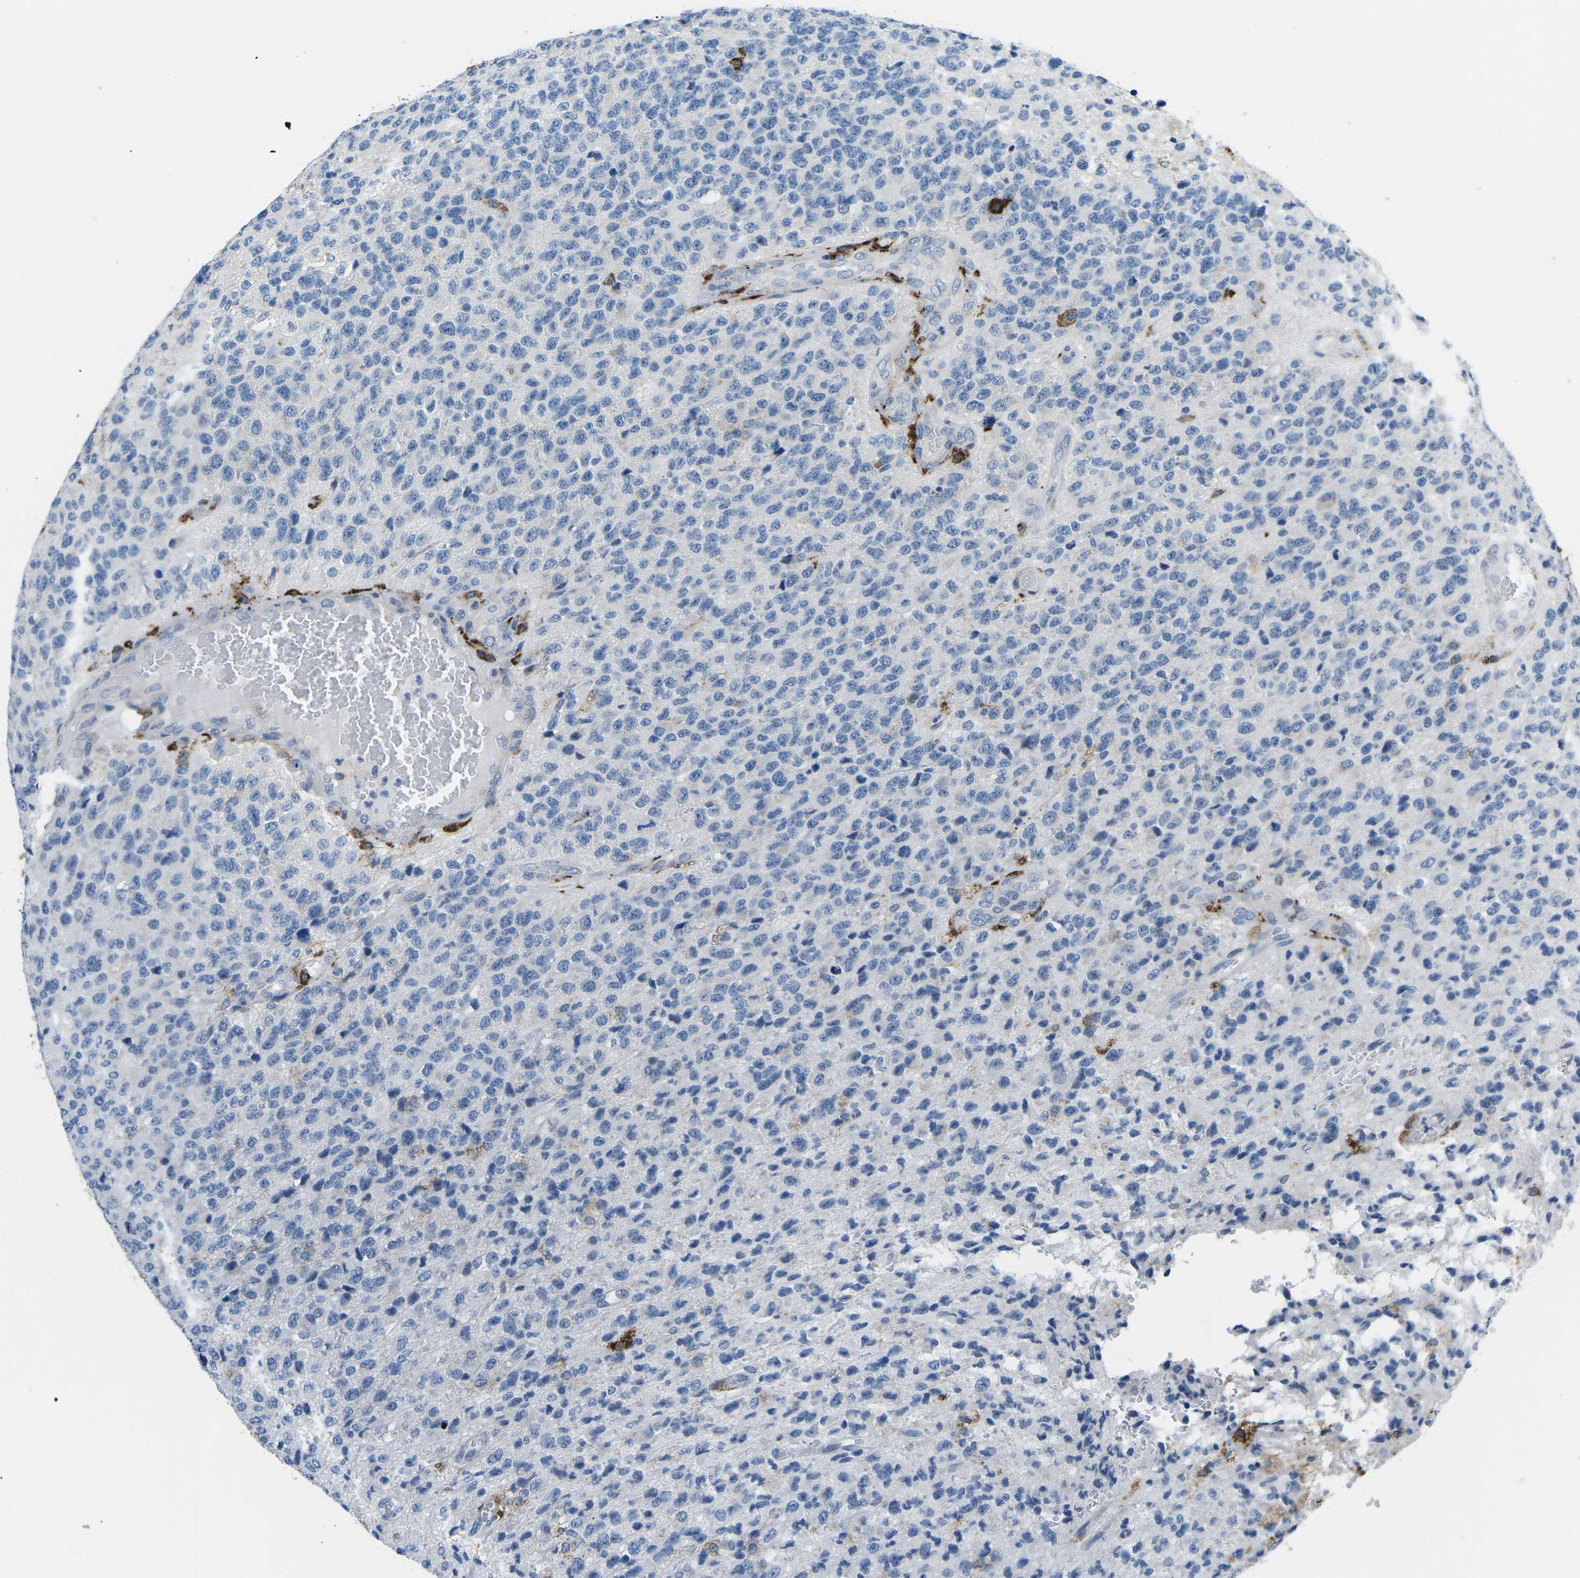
{"staining": {"intensity": "negative", "quantity": "none", "location": "none"}, "tissue": "glioma", "cell_type": "Tumor cells", "image_type": "cancer", "snomed": [{"axis": "morphology", "description": "Glioma, malignant, High grade"}, {"axis": "topography", "description": "pancreas cauda"}], "caption": "Immunohistochemical staining of malignant glioma (high-grade) exhibits no significant staining in tumor cells.", "gene": "PTPN1", "patient": {"sex": "male", "age": 60}}